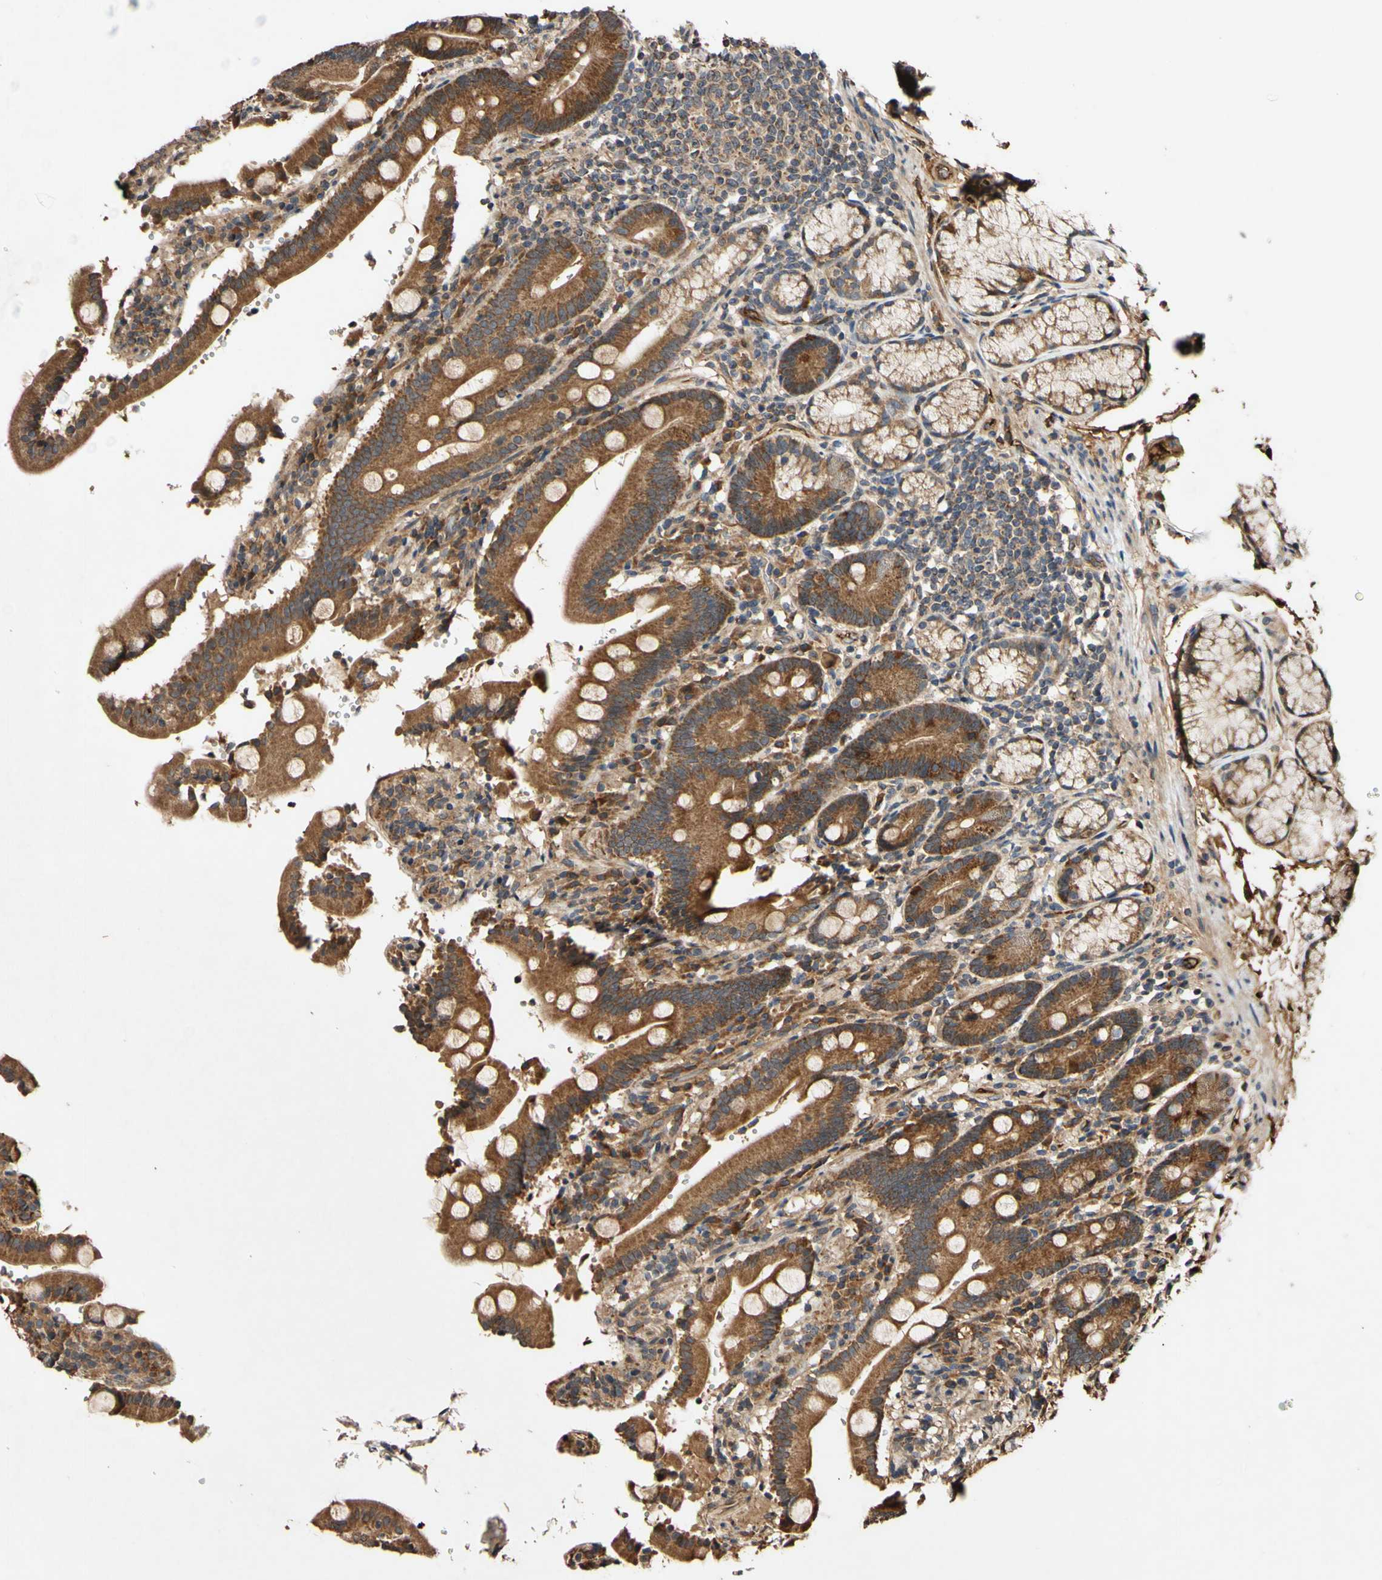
{"staining": {"intensity": "strong", "quantity": ">75%", "location": "cytoplasmic/membranous"}, "tissue": "duodenum", "cell_type": "Glandular cells", "image_type": "normal", "snomed": [{"axis": "morphology", "description": "Normal tissue, NOS"}, {"axis": "topography", "description": "Small intestine, NOS"}], "caption": "Immunohistochemistry (IHC) micrograph of unremarkable duodenum: human duodenum stained using immunohistochemistry (IHC) demonstrates high levels of strong protein expression localized specifically in the cytoplasmic/membranous of glandular cells, appearing as a cytoplasmic/membranous brown color.", "gene": "PLAT", "patient": {"sex": "female", "age": 71}}